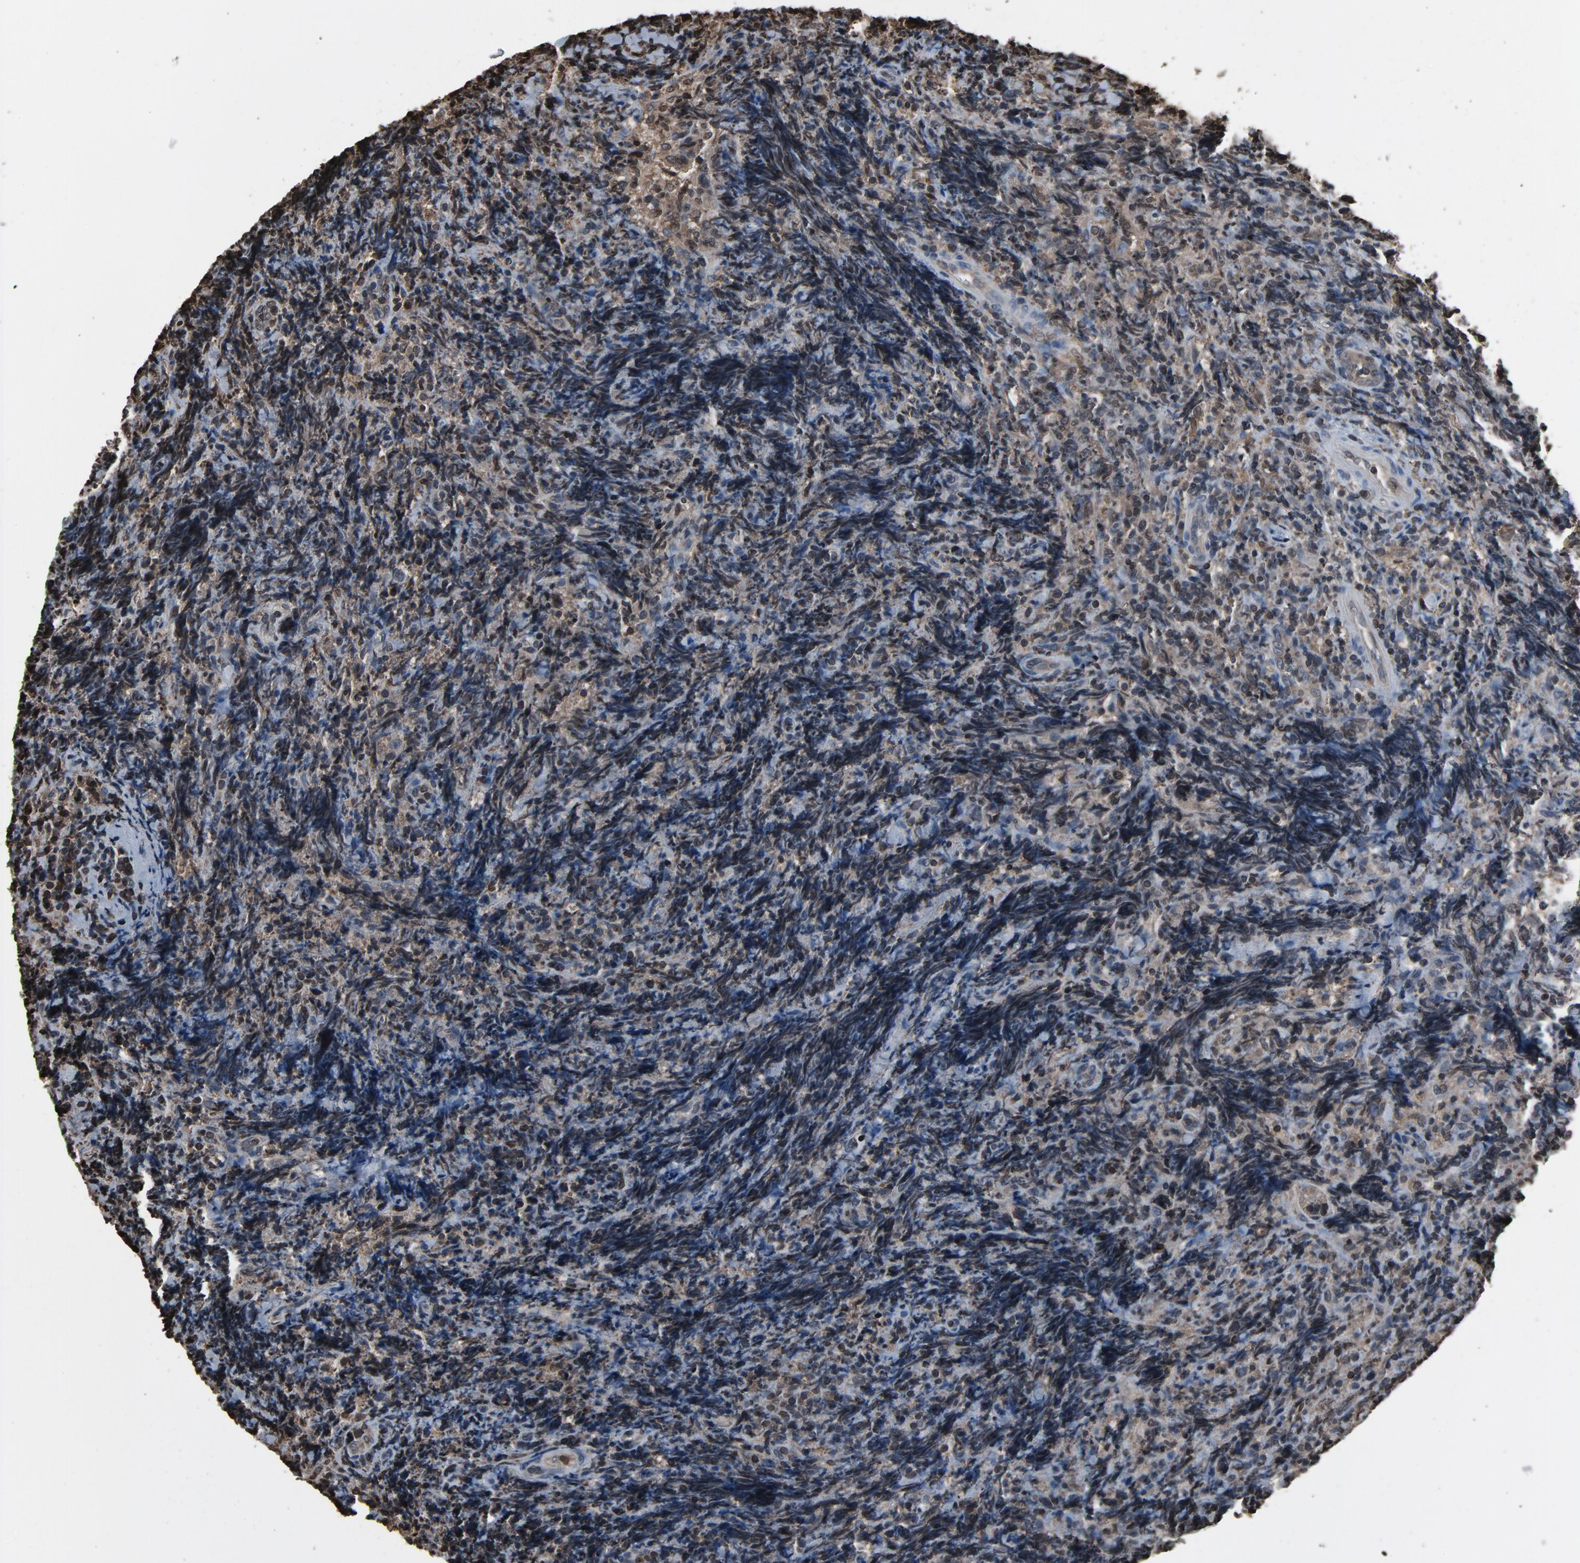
{"staining": {"intensity": "weak", "quantity": "25%-75%", "location": "cytoplasmic/membranous,nuclear"}, "tissue": "lymphoma", "cell_type": "Tumor cells", "image_type": "cancer", "snomed": [{"axis": "morphology", "description": "Malignant lymphoma, non-Hodgkin's type, High grade"}, {"axis": "topography", "description": "Tonsil"}], "caption": "Tumor cells exhibit low levels of weak cytoplasmic/membranous and nuclear expression in about 25%-75% of cells in lymphoma. The staining is performed using DAB brown chromogen to label protein expression. The nuclei are counter-stained blue using hematoxylin.", "gene": "UBE2D1", "patient": {"sex": "female", "age": 36}}